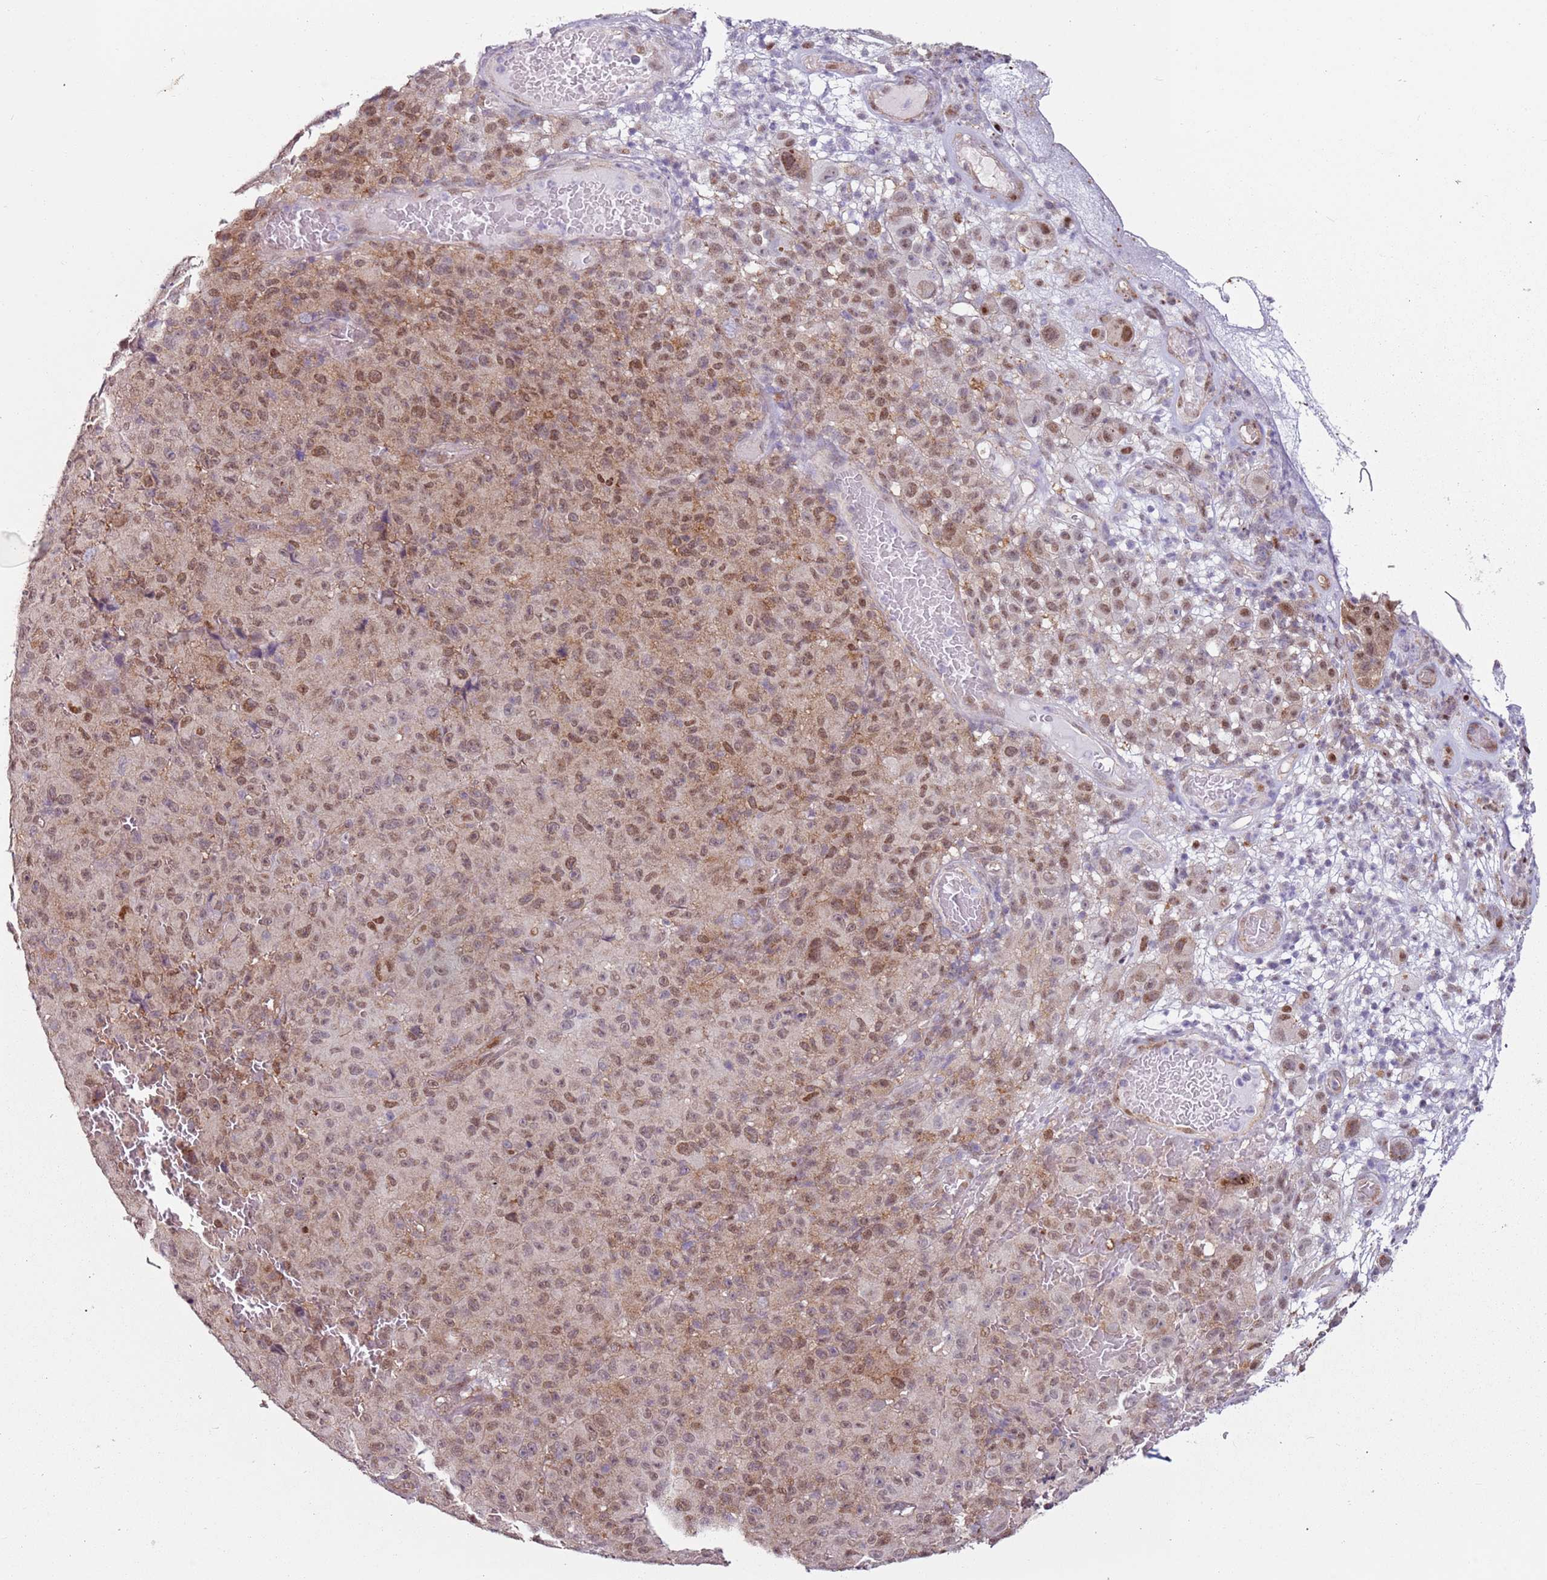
{"staining": {"intensity": "moderate", "quantity": "25%-75%", "location": "nuclear"}, "tissue": "melanoma", "cell_type": "Tumor cells", "image_type": "cancer", "snomed": [{"axis": "morphology", "description": "Malignant melanoma, NOS"}, {"axis": "topography", "description": "Skin"}], "caption": "Immunohistochemical staining of melanoma displays moderate nuclear protein positivity in about 25%-75% of tumor cells.", "gene": "PSMD4", "patient": {"sex": "female", "age": 82}}